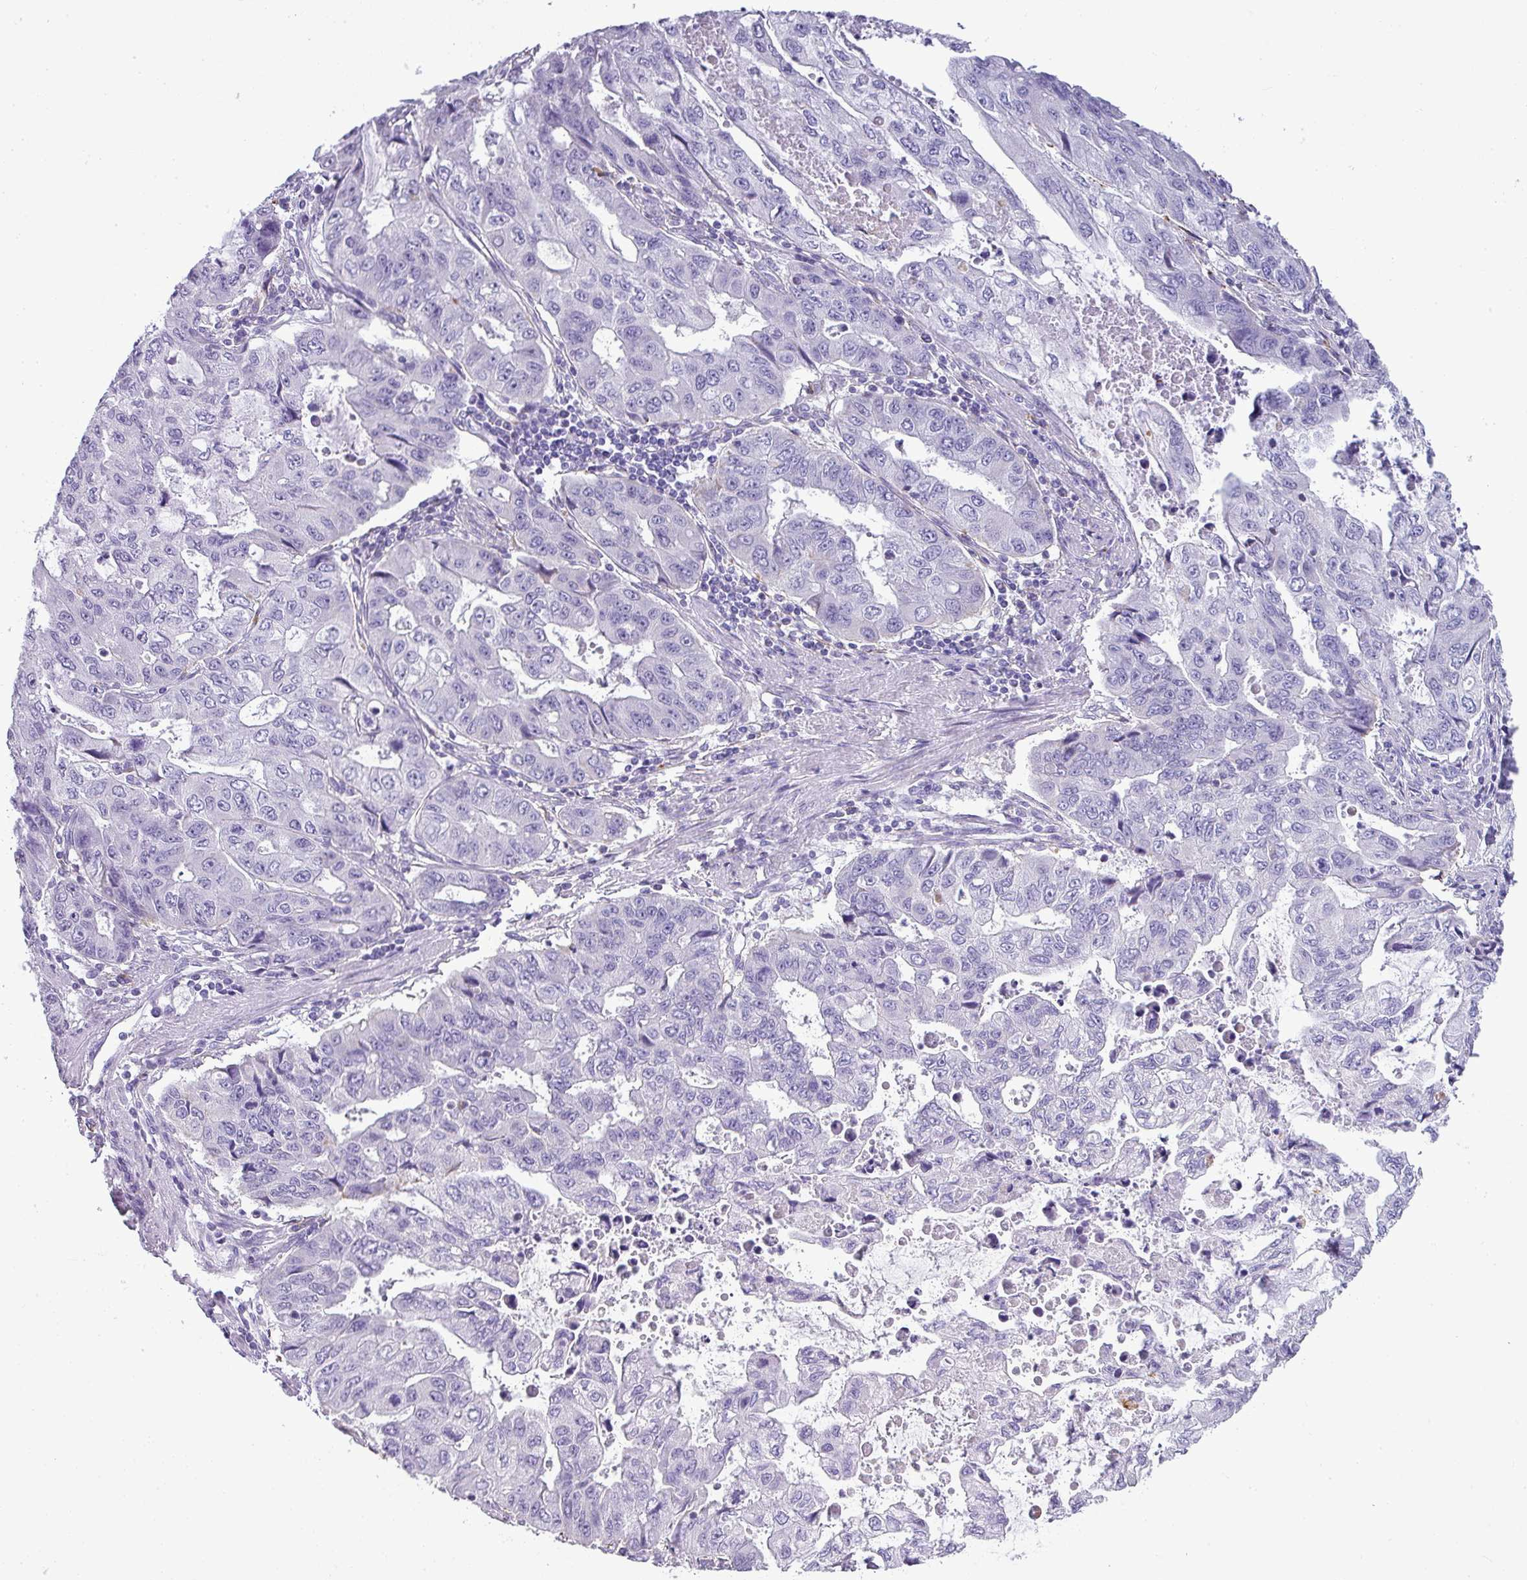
{"staining": {"intensity": "negative", "quantity": "none", "location": "none"}, "tissue": "stomach cancer", "cell_type": "Tumor cells", "image_type": "cancer", "snomed": [{"axis": "morphology", "description": "Adenocarcinoma, NOS"}, {"axis": "topography", "description": "Stomach, upper"}], "caption": "Protein analysis of adenocarcinoma (stomach) shows no significant expression in tumor cells.", "gene": "ZNF568", "patient": {"sex": "female", "age": 52}}